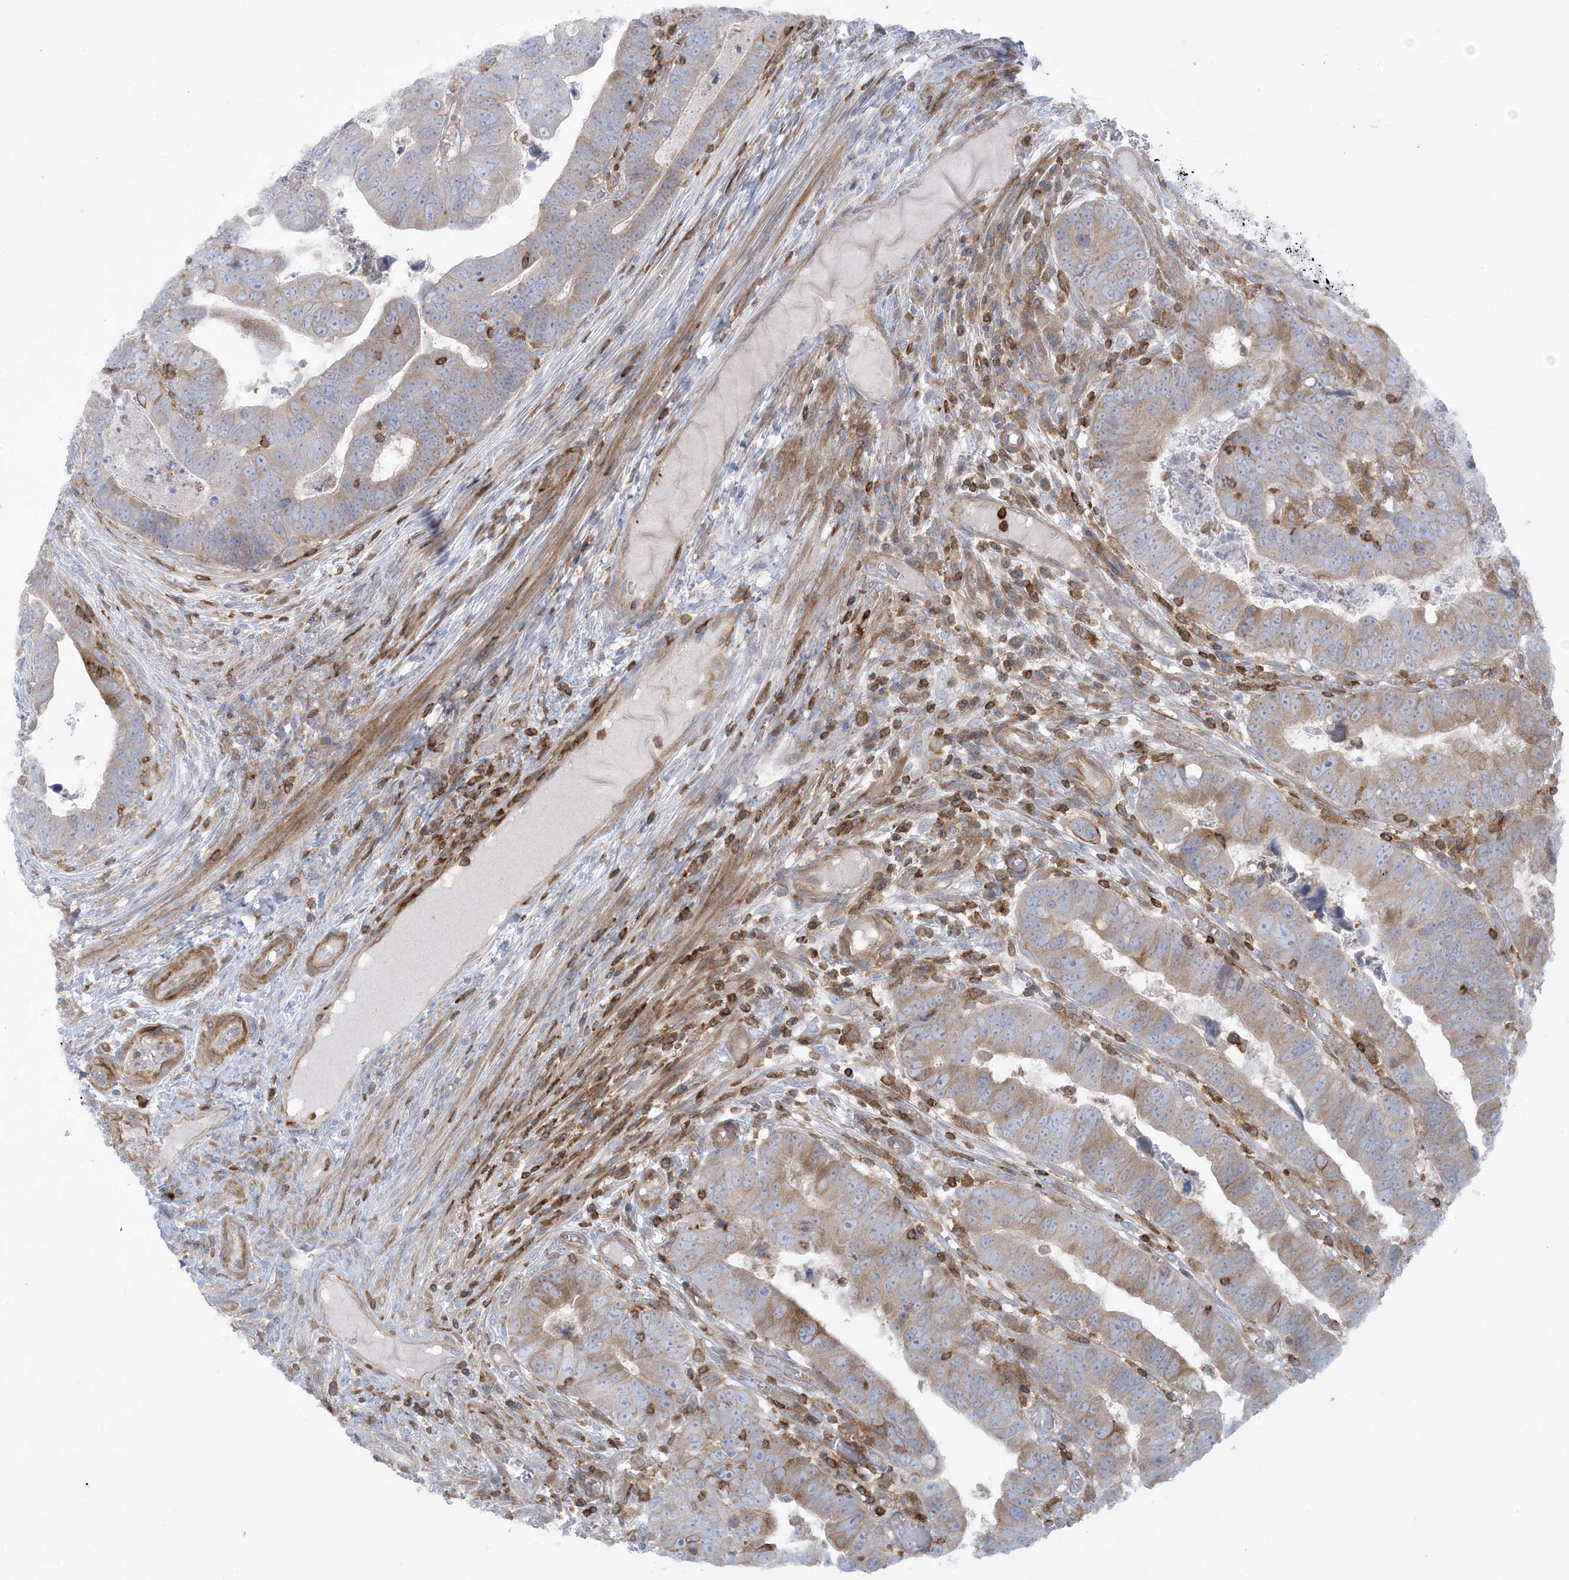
{"staining": {"intensity": "moderate", "quantity": "<25%", "location": "cytoplasmic/membranous"}, "tissue": "colorectal cancer", "cell_type": "Tumor cells", "image_type": "cancer", "snomed": [{"axis": "morphology", "description": "Normal tissue, NOS"}, {"axis": "morphology", "description": "Adenocarcinoma, NOS"}, {"axis": "topography", "description": "Rectum"}], "caption": "Tumor cells display low levels of moderate cytoplasmic/membranous staining in approximately <25% of cells in human colorectal cancer (adenocarcinoma).", "gene": "ARHGAP30", "patient": {"sex": "female", "age": 65}}